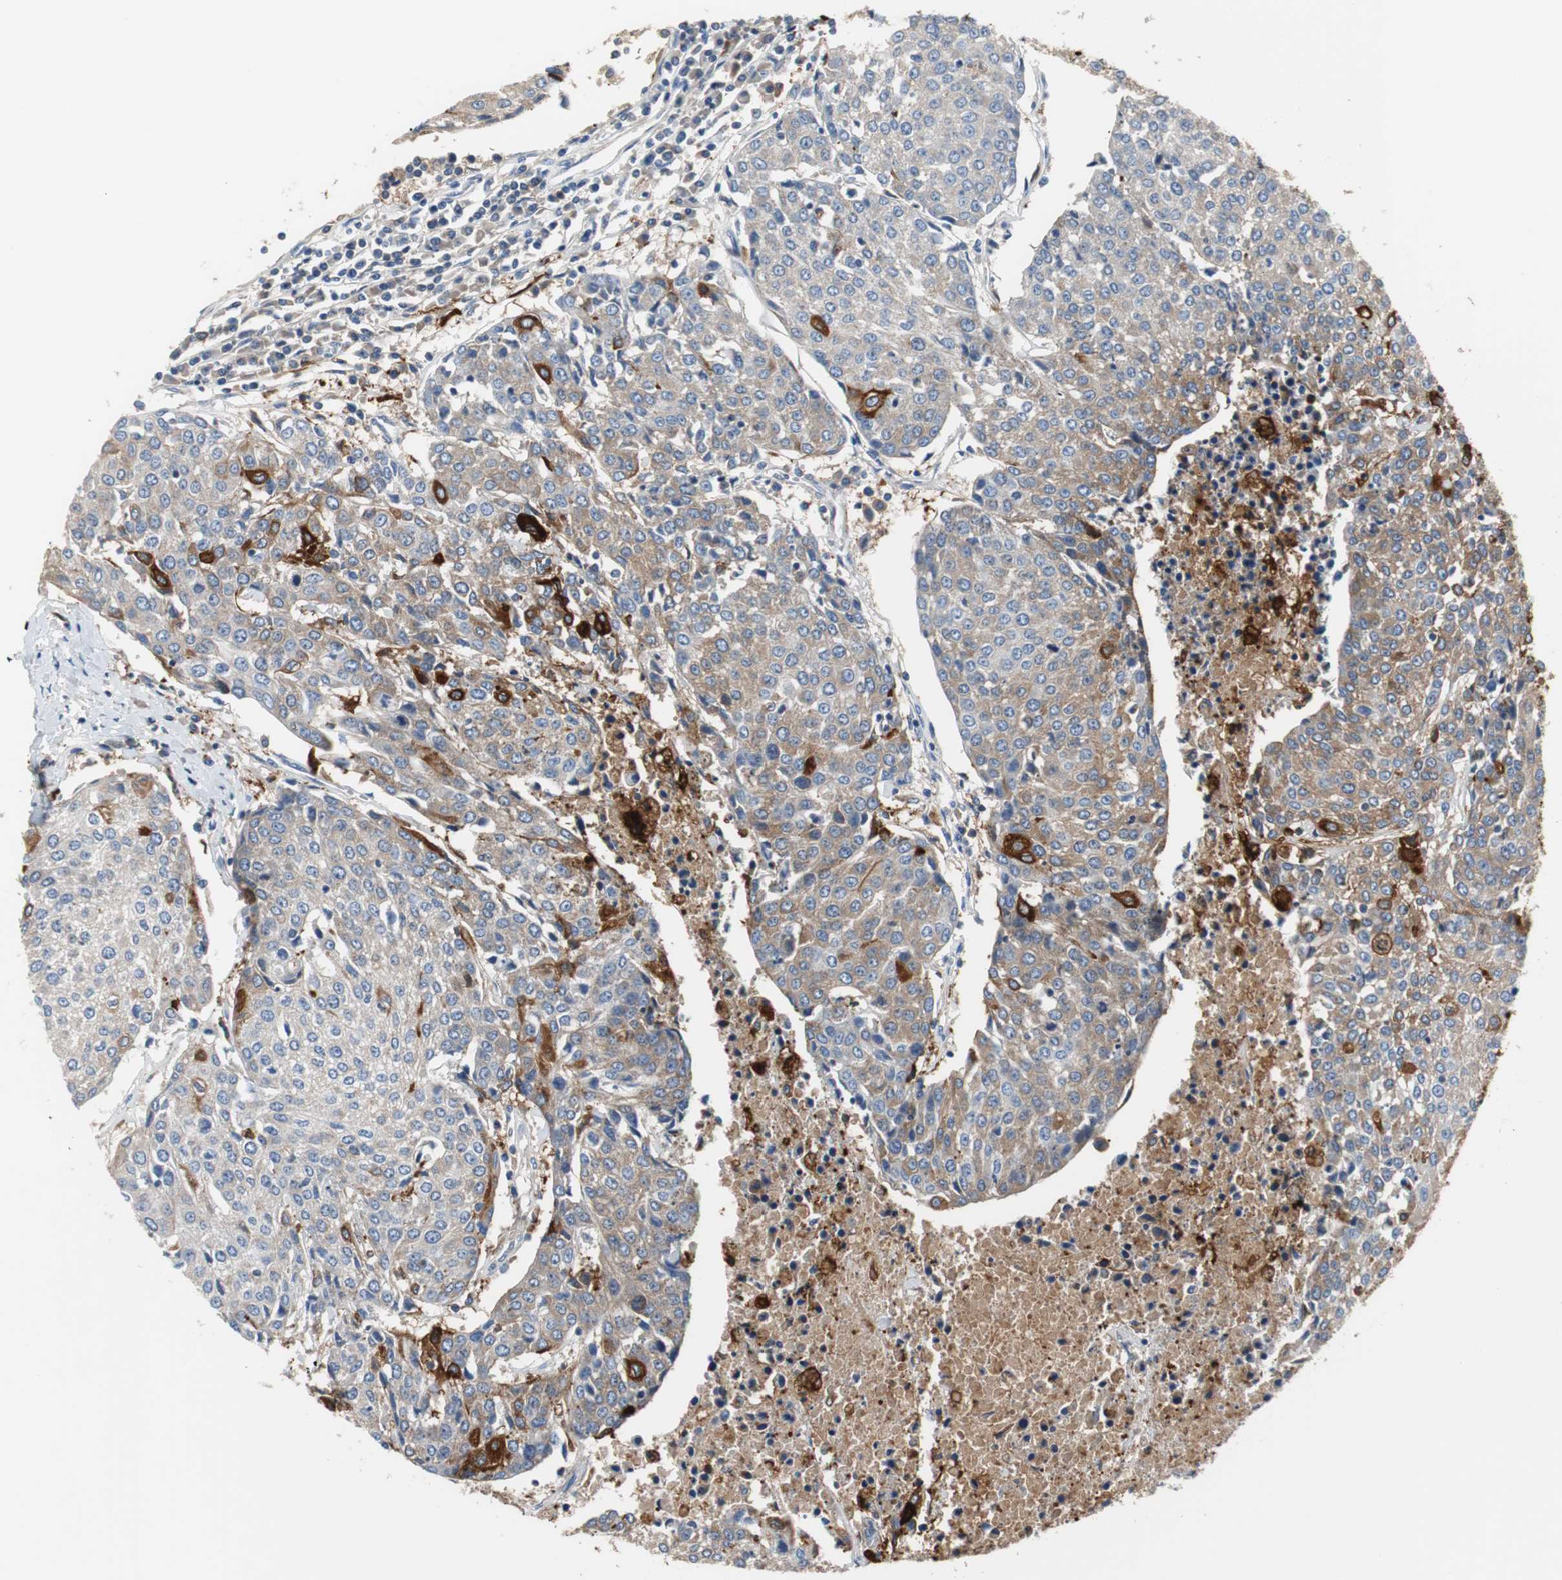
{"staining": {"intensity": "weak", "quantity": "25%-75%", "location": "cytoplasmic/membranous"}, "tissue": "urothelial cancer", "cell_type": "Tumor cells", "image_type": "cancer", "snomed": [{"axis": "morphology", "description": "Urothelial carcinoma, High grade"}, {"axis": "topography", "description": "Urinary bladder"}], "caption": "An image of urothelial cancer stained for a protein displays weak cytoplasmic/membranous brown staining in tumor cells.", "gene": "PI15", "patient": {"sex": "female", "age": 85}}